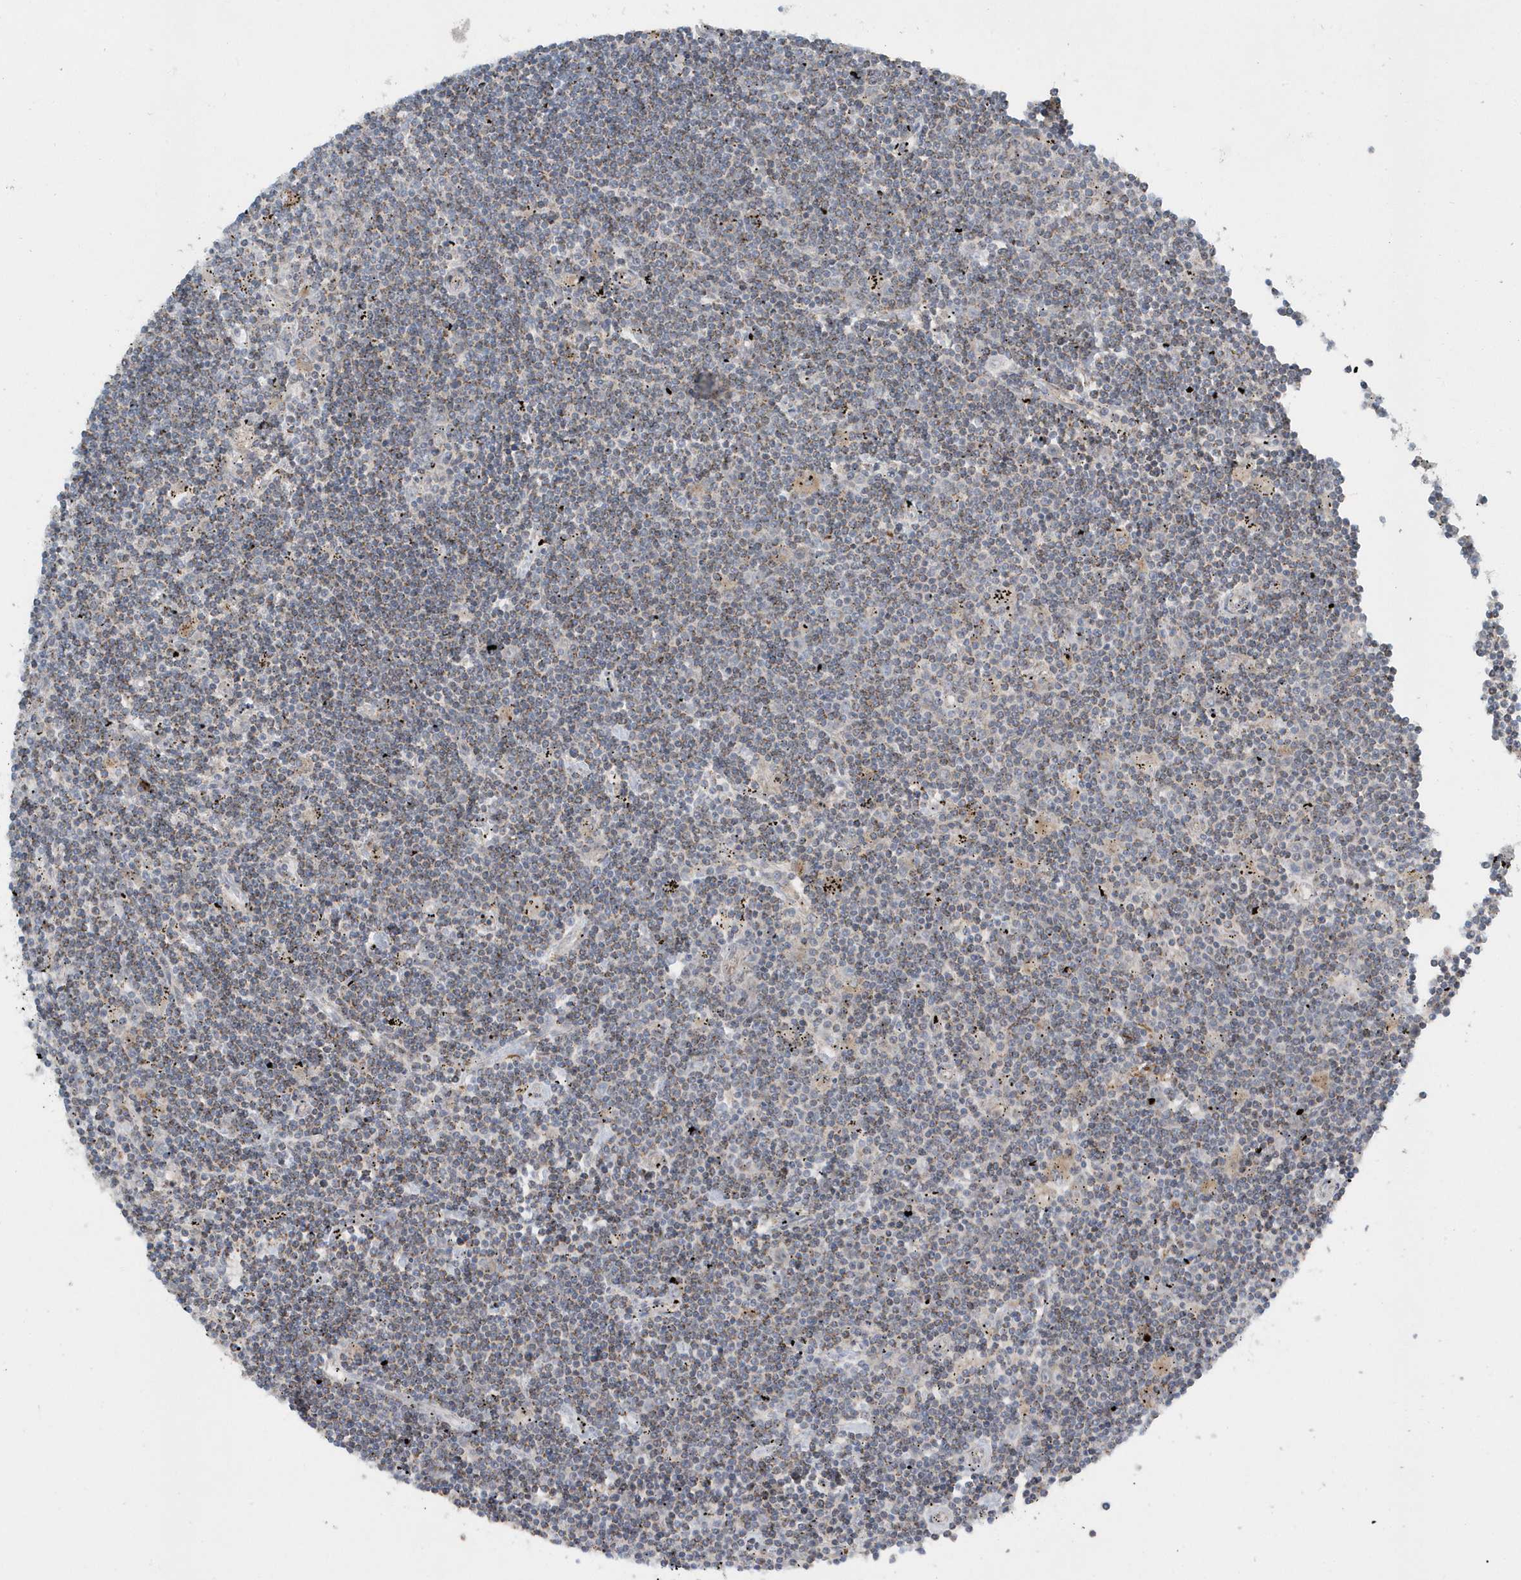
{"staining": {"intensity": "weak", "quantity": "25%-75%", "location": "cytoplasmic/membranous"}, "tissue": "lymphoma", "cell_type": "Tumor cells", "image_type": "cancer", "snomed": [{"axis": "morphology", "description": "Malignant lymphoma, non-Hodgkin's type, Low grade"}, {"axis": "topography", "description": "Spleen"}], "caption": "Tumor cells reveal low levels of weak cytoplasmic/membranous expression in about 25%-75% of cells in malignant lymphoma, non-Hodgkin's type (low-grade).", "gene": "SLC38A2", "patient": {"sex": "male", "age": 76}}